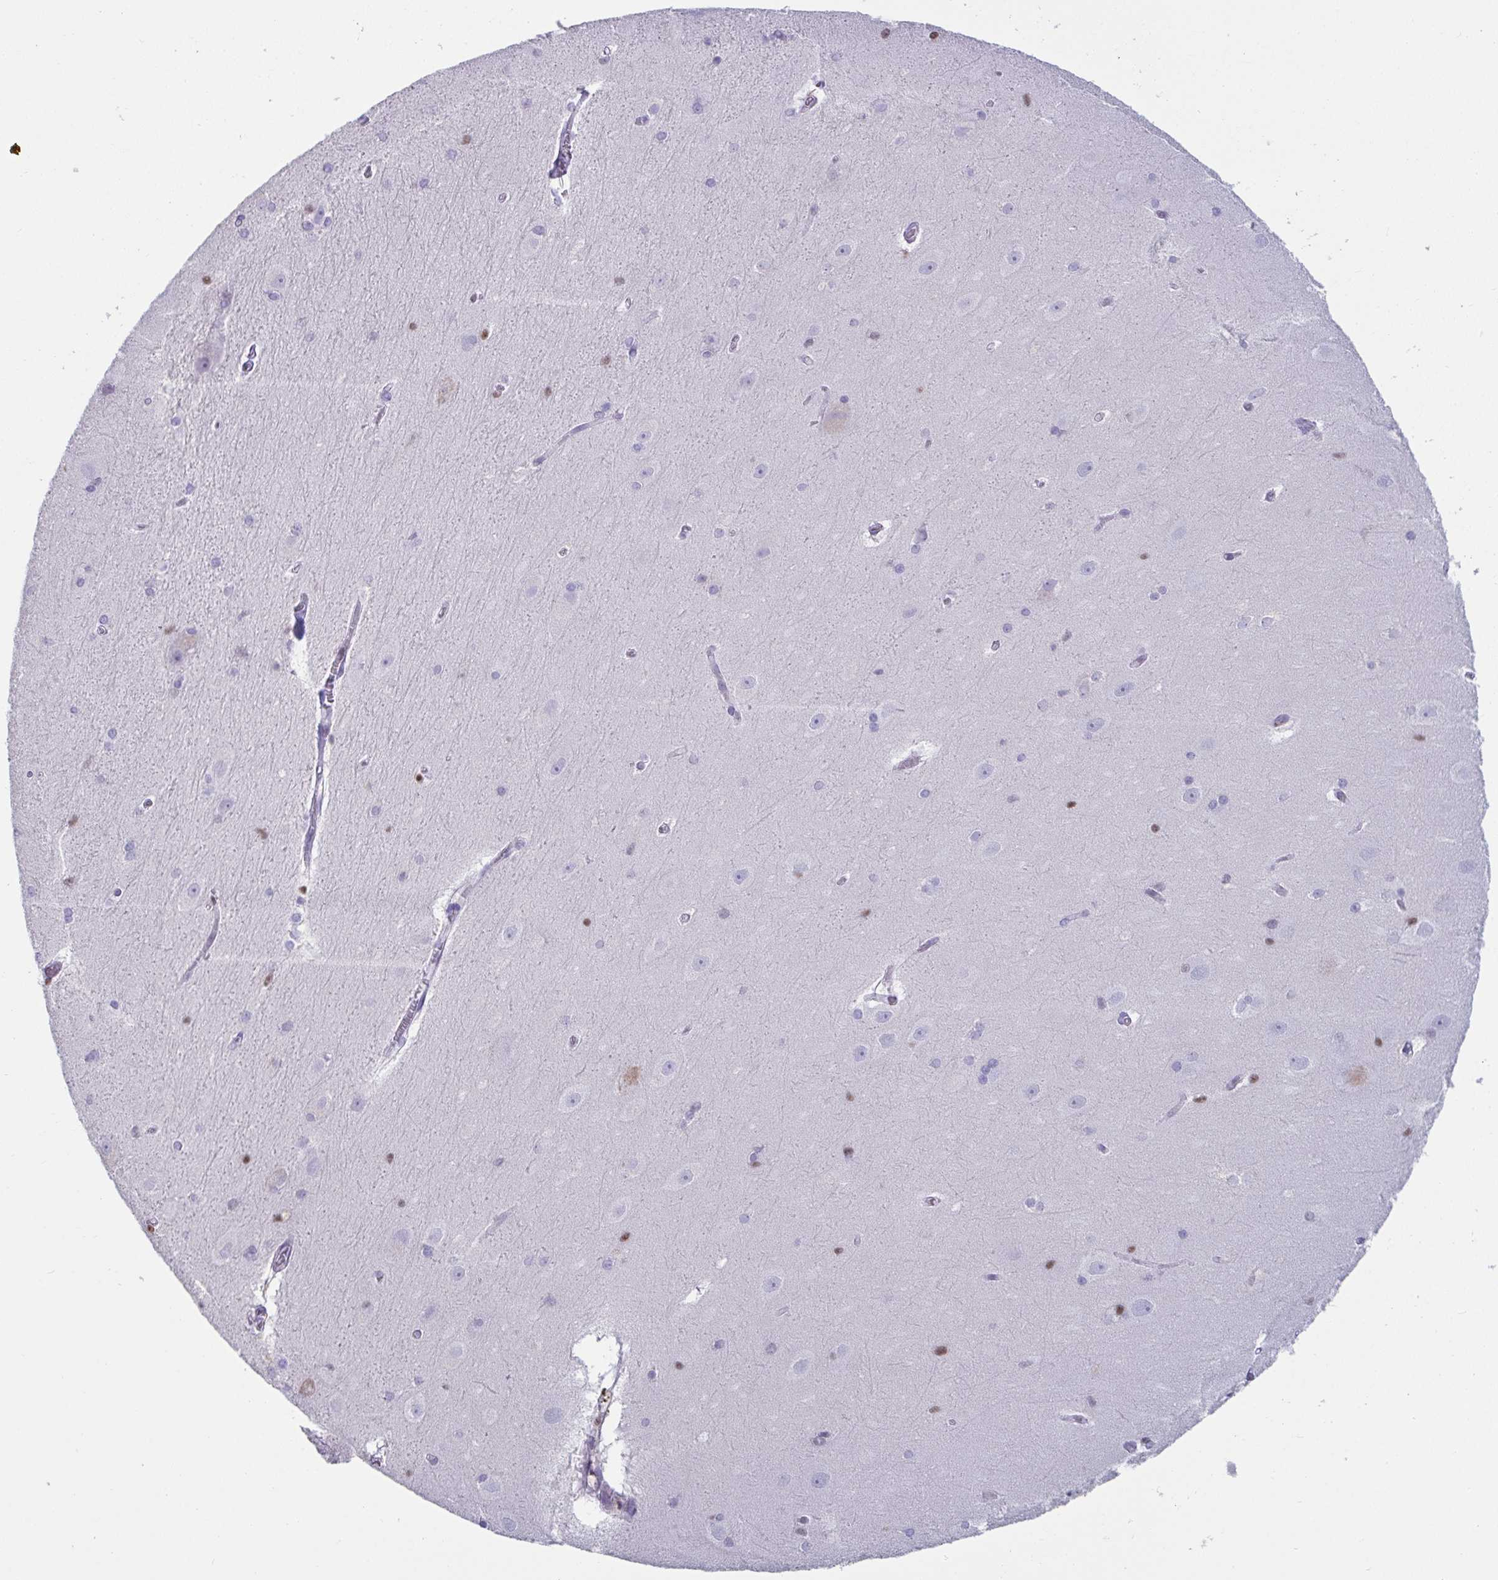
{"staining": {"intensity": "negative", "quantity": "none", "location": "none"}, "tissue": "hippocampus", "cell_type": "Glial cells", "image_type": "normal", "snomed": [{"axis": "morphology", "description": "Normal tissue, NOS"}, {"axis": "topography", "description": "Cerebral cortex"}, {"axis": "topography", "description": "Hippocampus"}], "caption": "Immunohistochemistry photomicrograph of normal hippocampus: hippocampus stained with DAB (3,3'-diaminobenzidine) demonstrates no significant protein staining in glial cells. The staining is performed using DAB brown chromogen with nuclei counter-stained in using hematoxylin.", "gene": "ZNF586", "patient": {"sex": "female", "age": 19}}